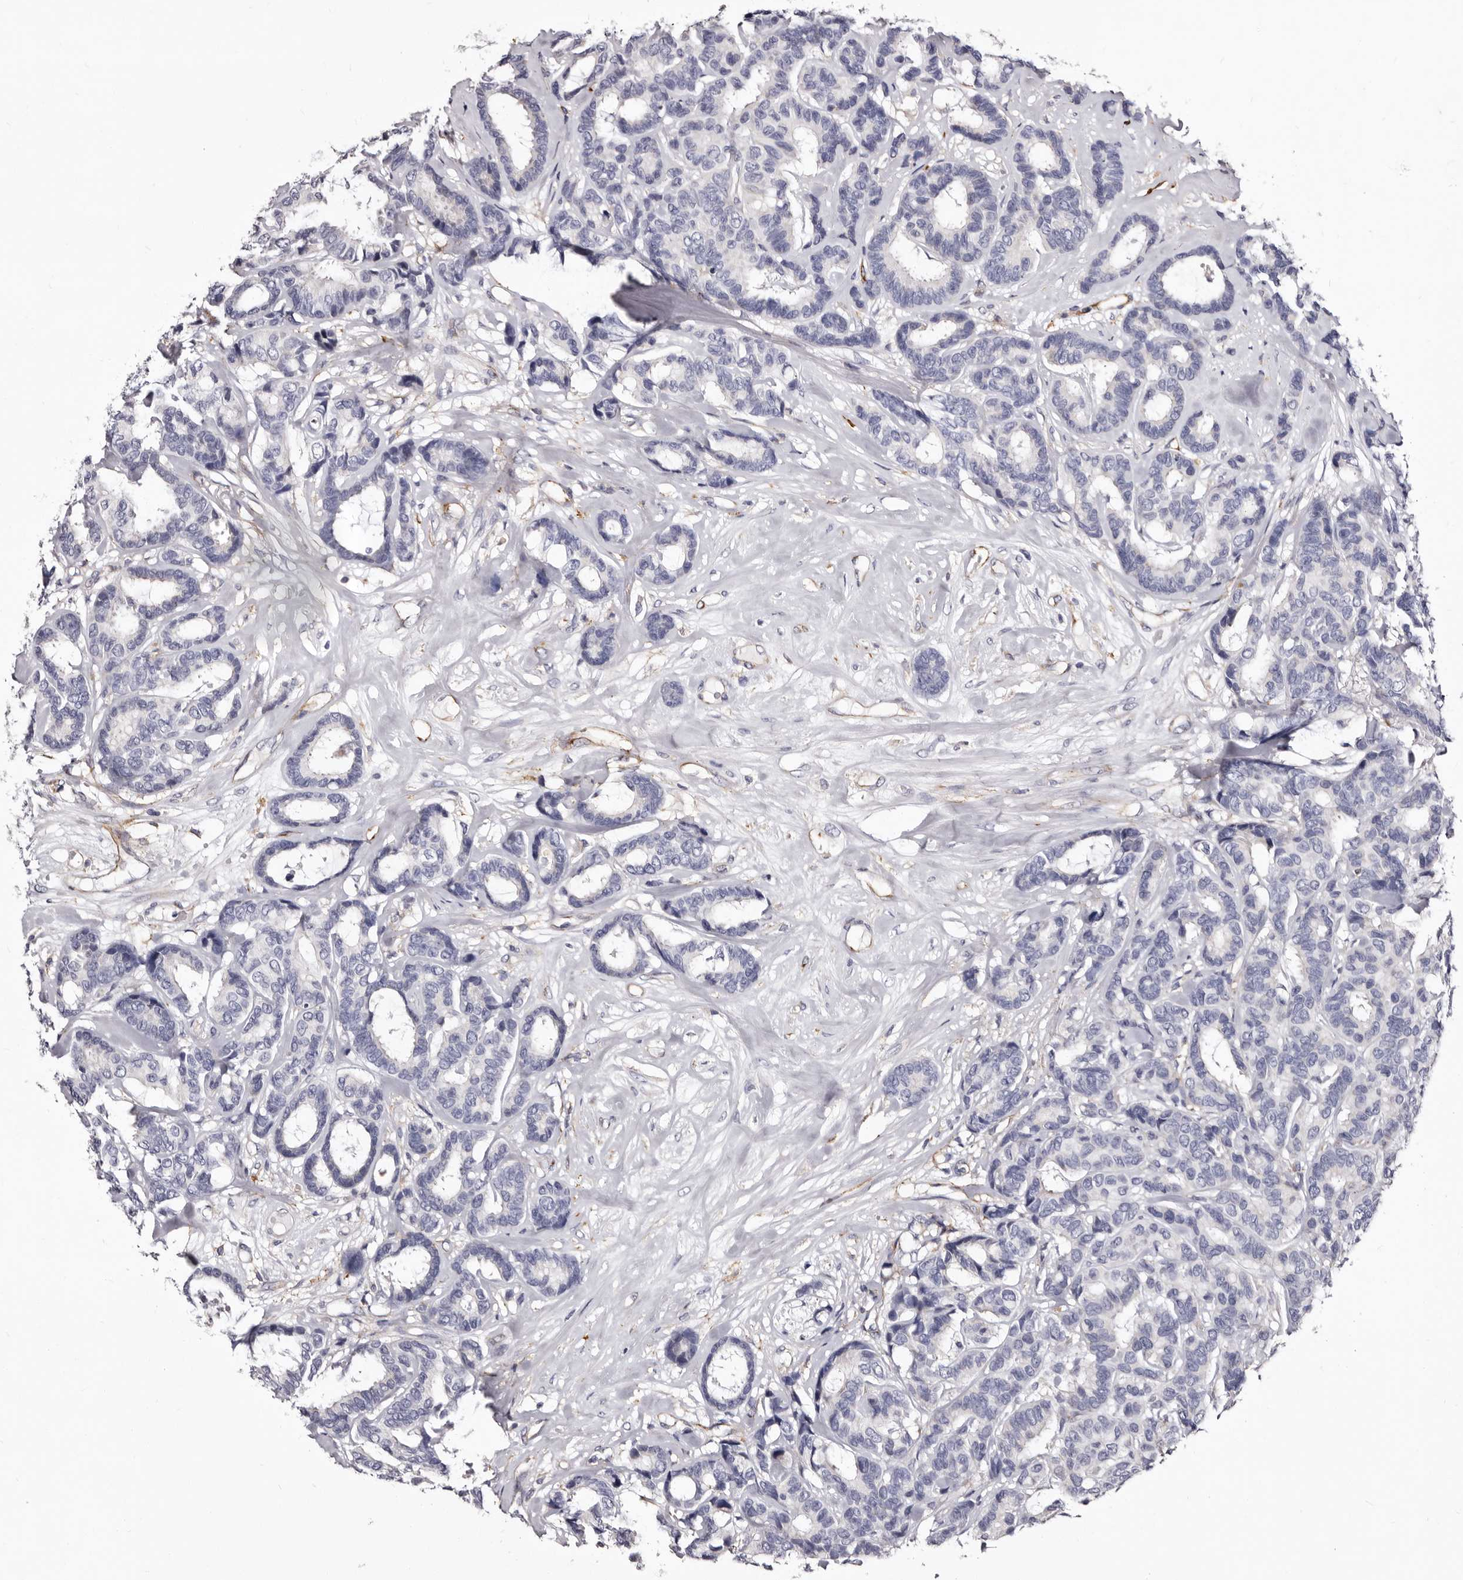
{"staining": {"intensity": "negative", "quantity": "none", "location": "none"}, "tissue": "breast cancer", "cell_type": "Tumor cells", "image_type": "cancer", "snomed": [{"axis": "morphology", "description": "Duct carcinoma"}, {"axis": "topography", "description": "Breast"}], "caption": "Breast cancer (invasive ductal carcinoma) stained for a protein using immunohistochemistry reveals no positivity tumor cells.", "gene": "AUNIP", "patient": {"sex": "female", "age": 87}}